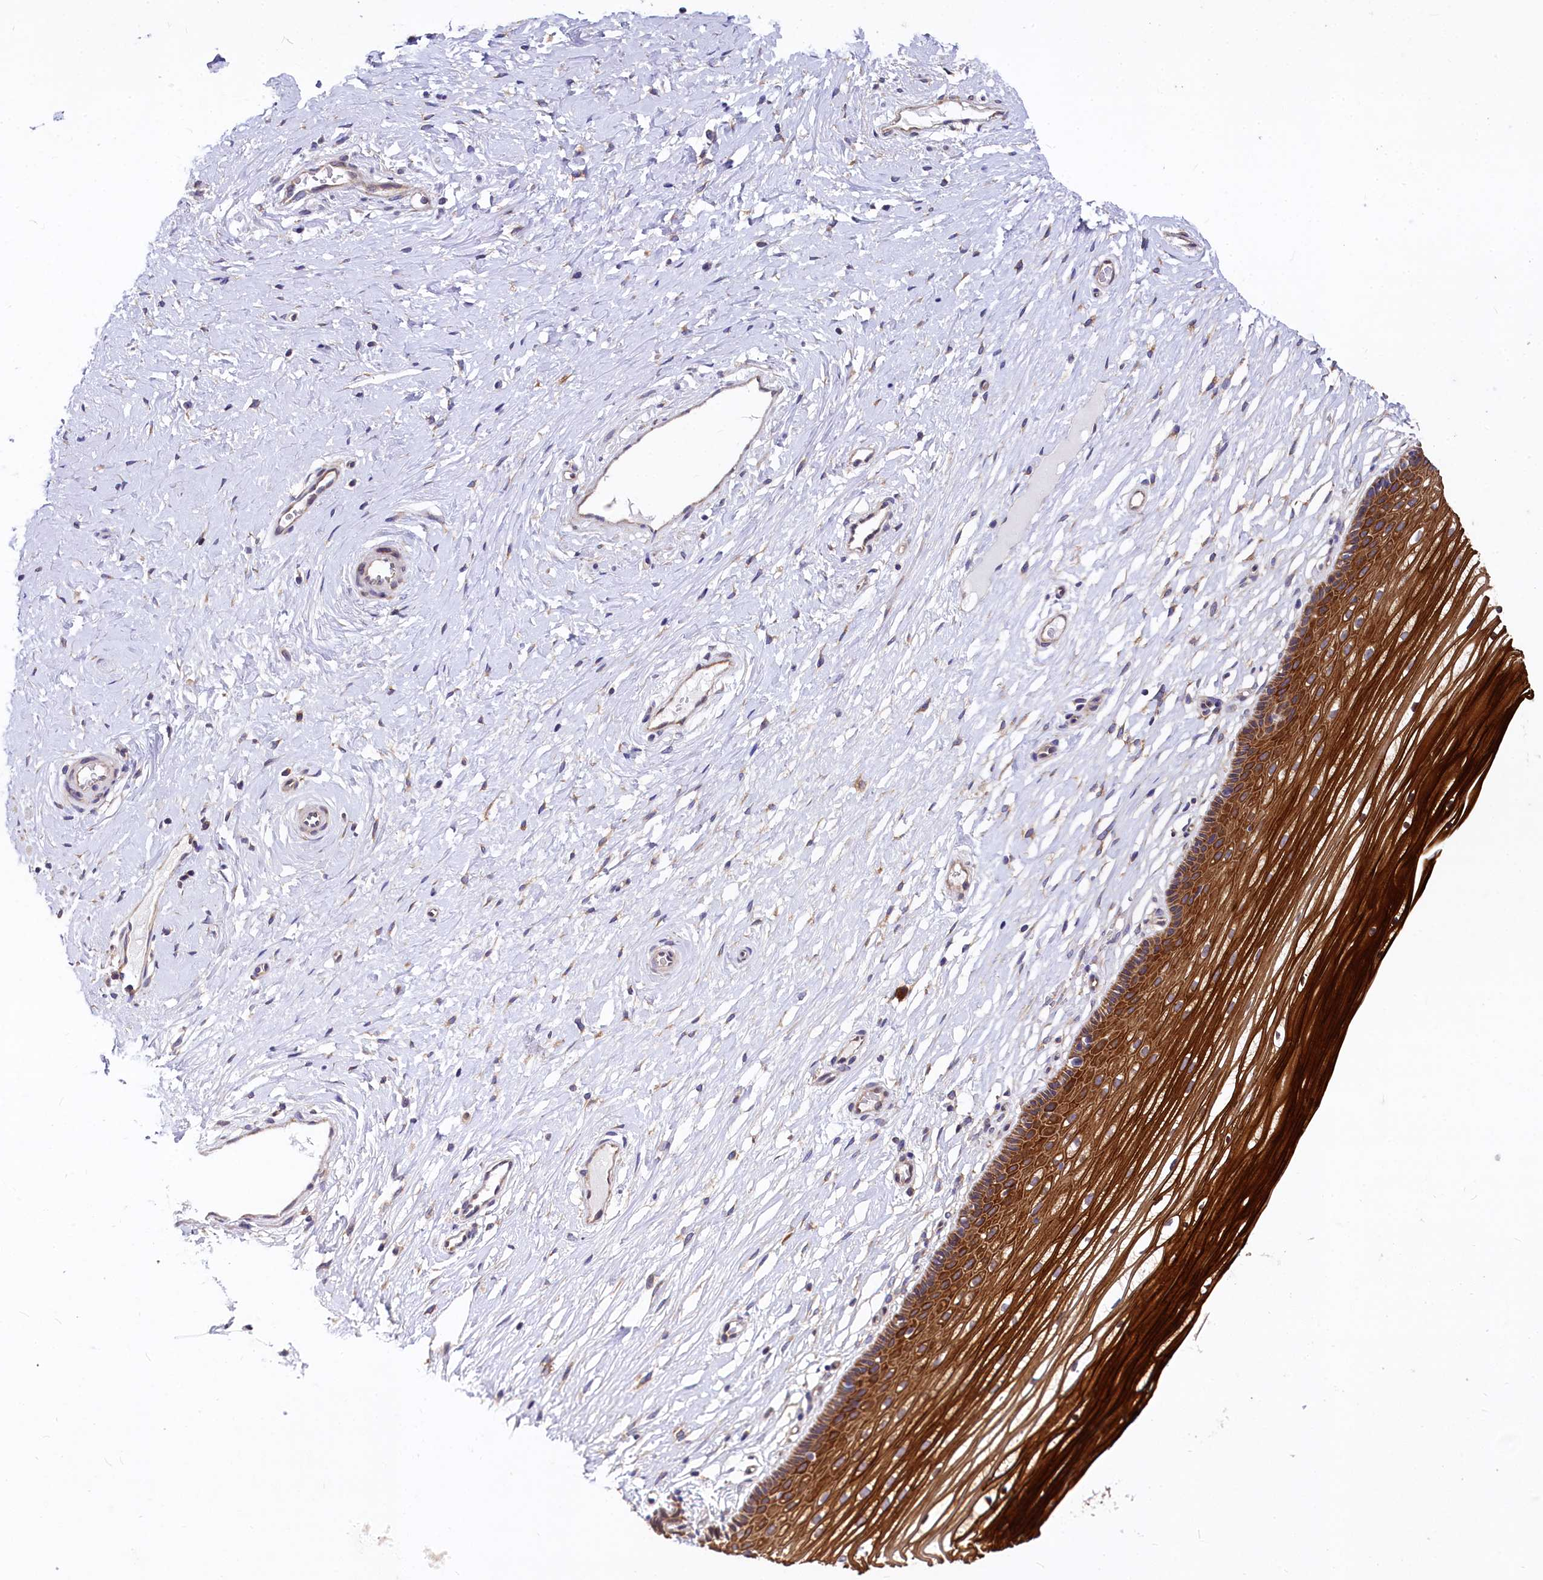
{"staining": {"intensity": "strong", "quantity": ">75%", "location": "cytoplasmic/membranous"}, "tissue": "vagina", "cell_type": "Squamous epithelial cells", "image_type": "normal", "snomed": [{"axis": "morphology", "description": "Normal tissue, NOS"}, {"axis": "topography", "description": "Vagina"}, {"axis": "topography", "description": "Cervix"}], "caption": "Immunohistochemistry (IHC) of unremarkable human vagina exhibits high levels of strong cytoplasmic/membranous staining in about >75% of squamous epithelial cells. Nuclei are stained in blue.", "gene": "EIF2B2", "patient": {"sex": "female", "age": 40}}